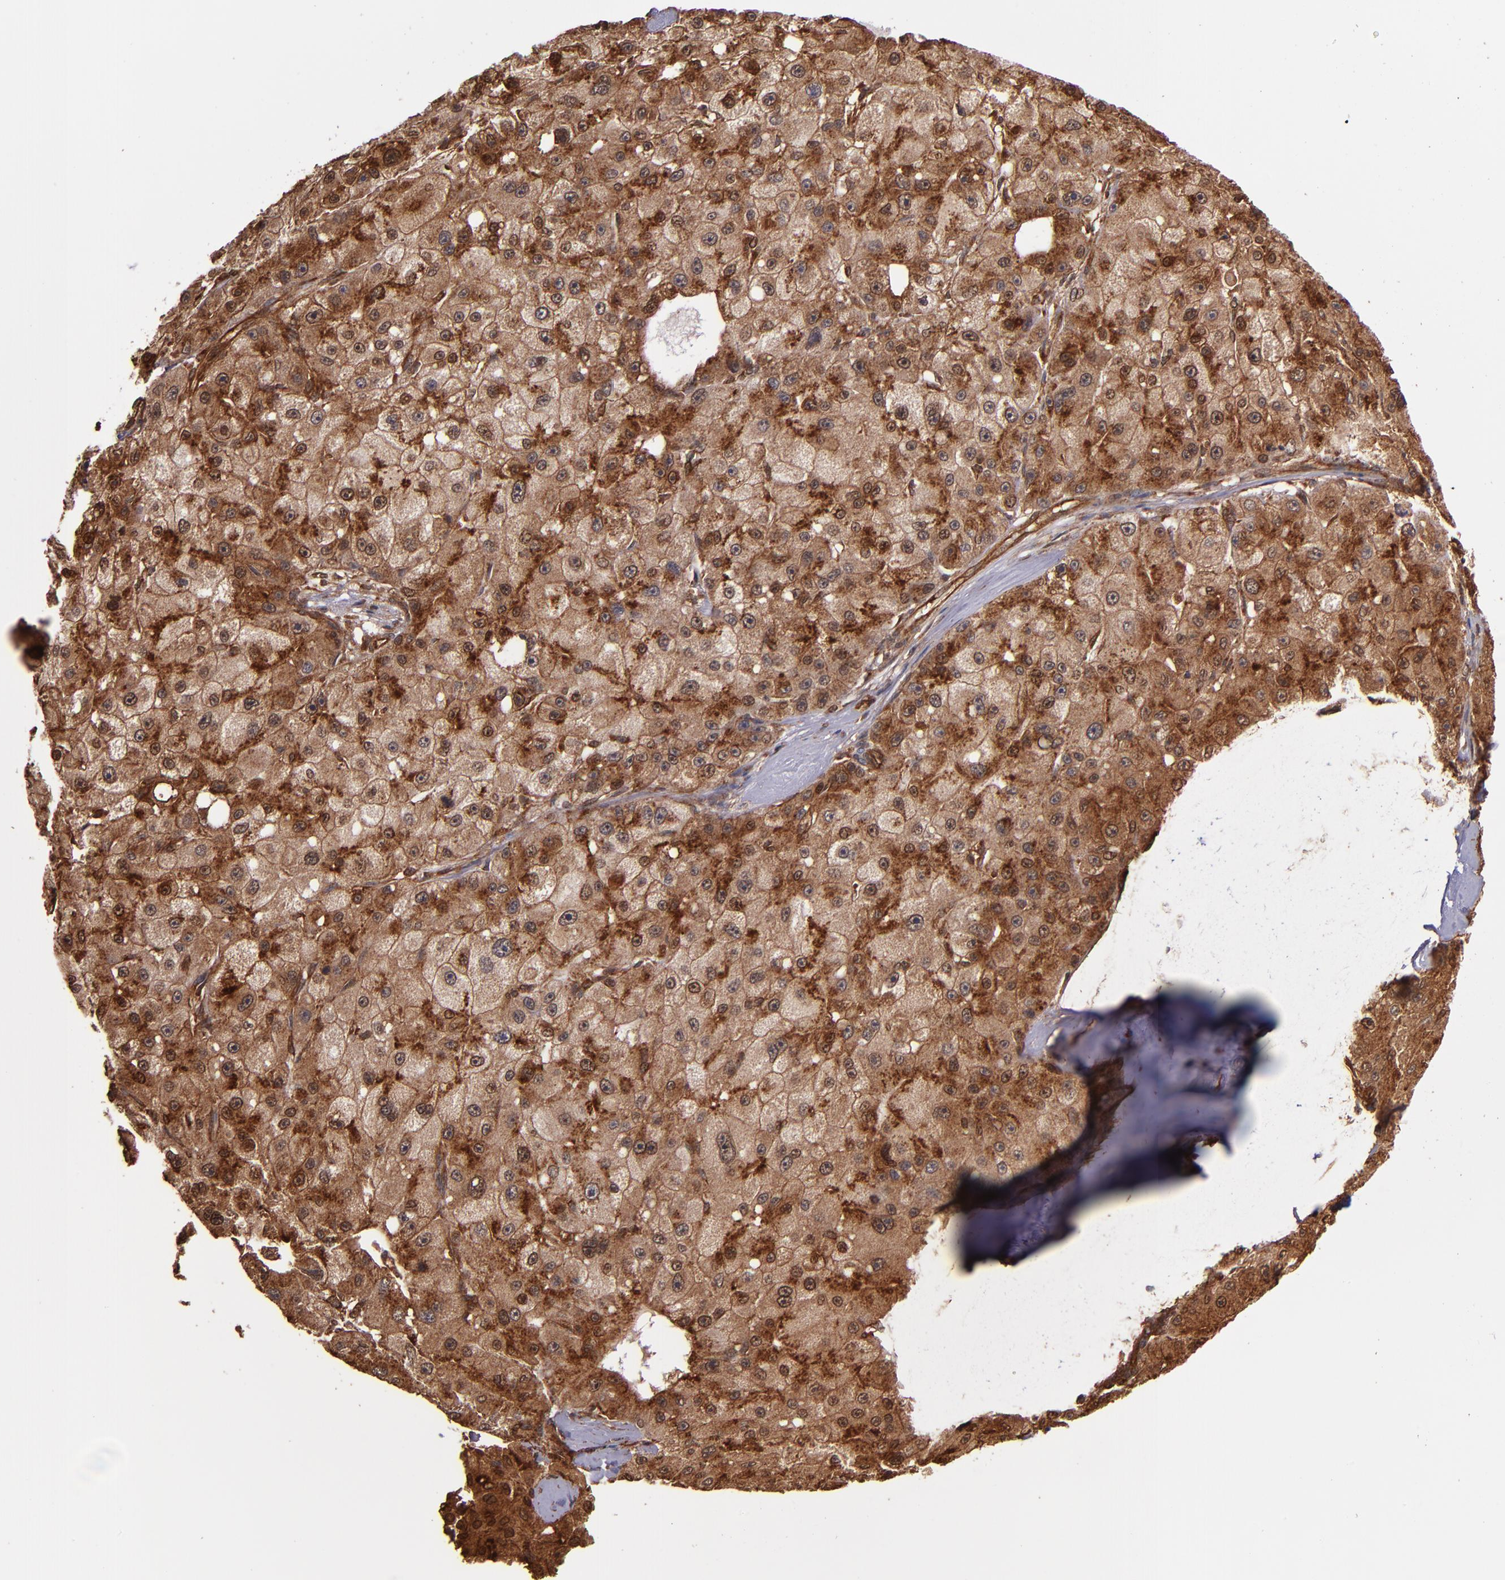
{"staining": {"intensity": "strong", "quantity": ">75%", "location": "cytoplasmic/membranous"}, "tissue": "liver cancer", "cell_type": "Tumor cells", "image_type": "cancer", "snomed": [{"axis": "morphology", "description": "Carcinoma, Hepatocellular, NOS"}, {"axis": "topography", "description": "Liver"}], "caption": "Liver cancer stained with a protein marker reveals strong staining in tumor cells.", "gene": "STX8", "patient": {"sex": "male", "age": 80}}